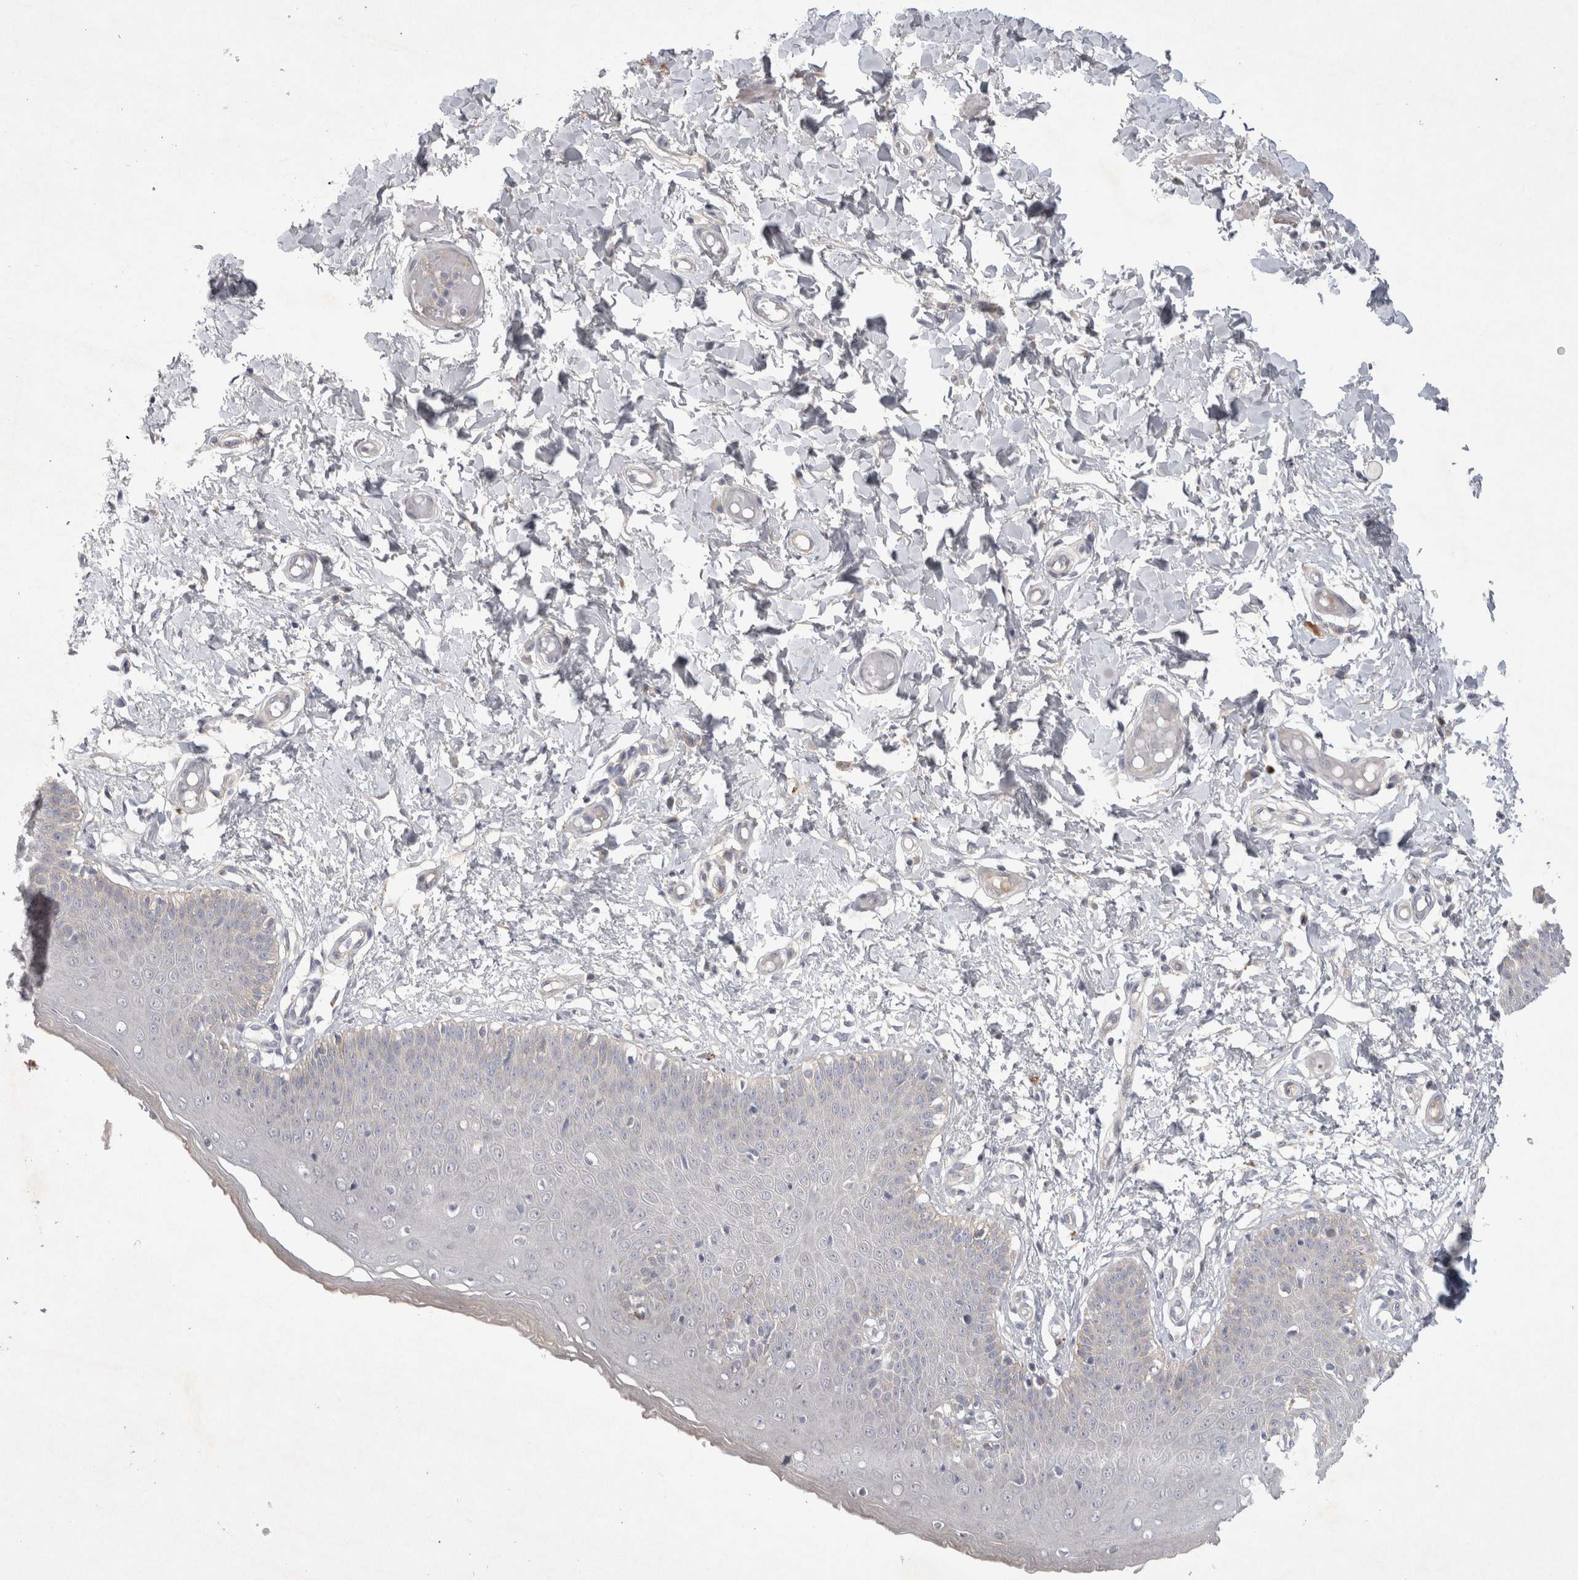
{"staining": {"intensity": "moderate", "quantity": "<25%", "location": "cytoplasmic/membranous"}, "tissue": "skin", "cell_type": "Epidermal cells", "image_type": "normal", "snomed": [{"axis": "morphology", "description": "Normal tissue, NOS"}, {"axis": "topography", "description": "Vulva"}], "caption": "Immunohistochemistry staining of normal skin, which shows low levels of moderate cytoplasmic/membranous staining in about <25% of epidermal cells indicating moderate cytoplasmic/membranous protein expression. The staining was performed using DAB (brown) for protein detection and nuclei were counterstained in hematoxylin (blue).", "gene": "BZW2", "patient": {"sex": "female", "age": 66}}